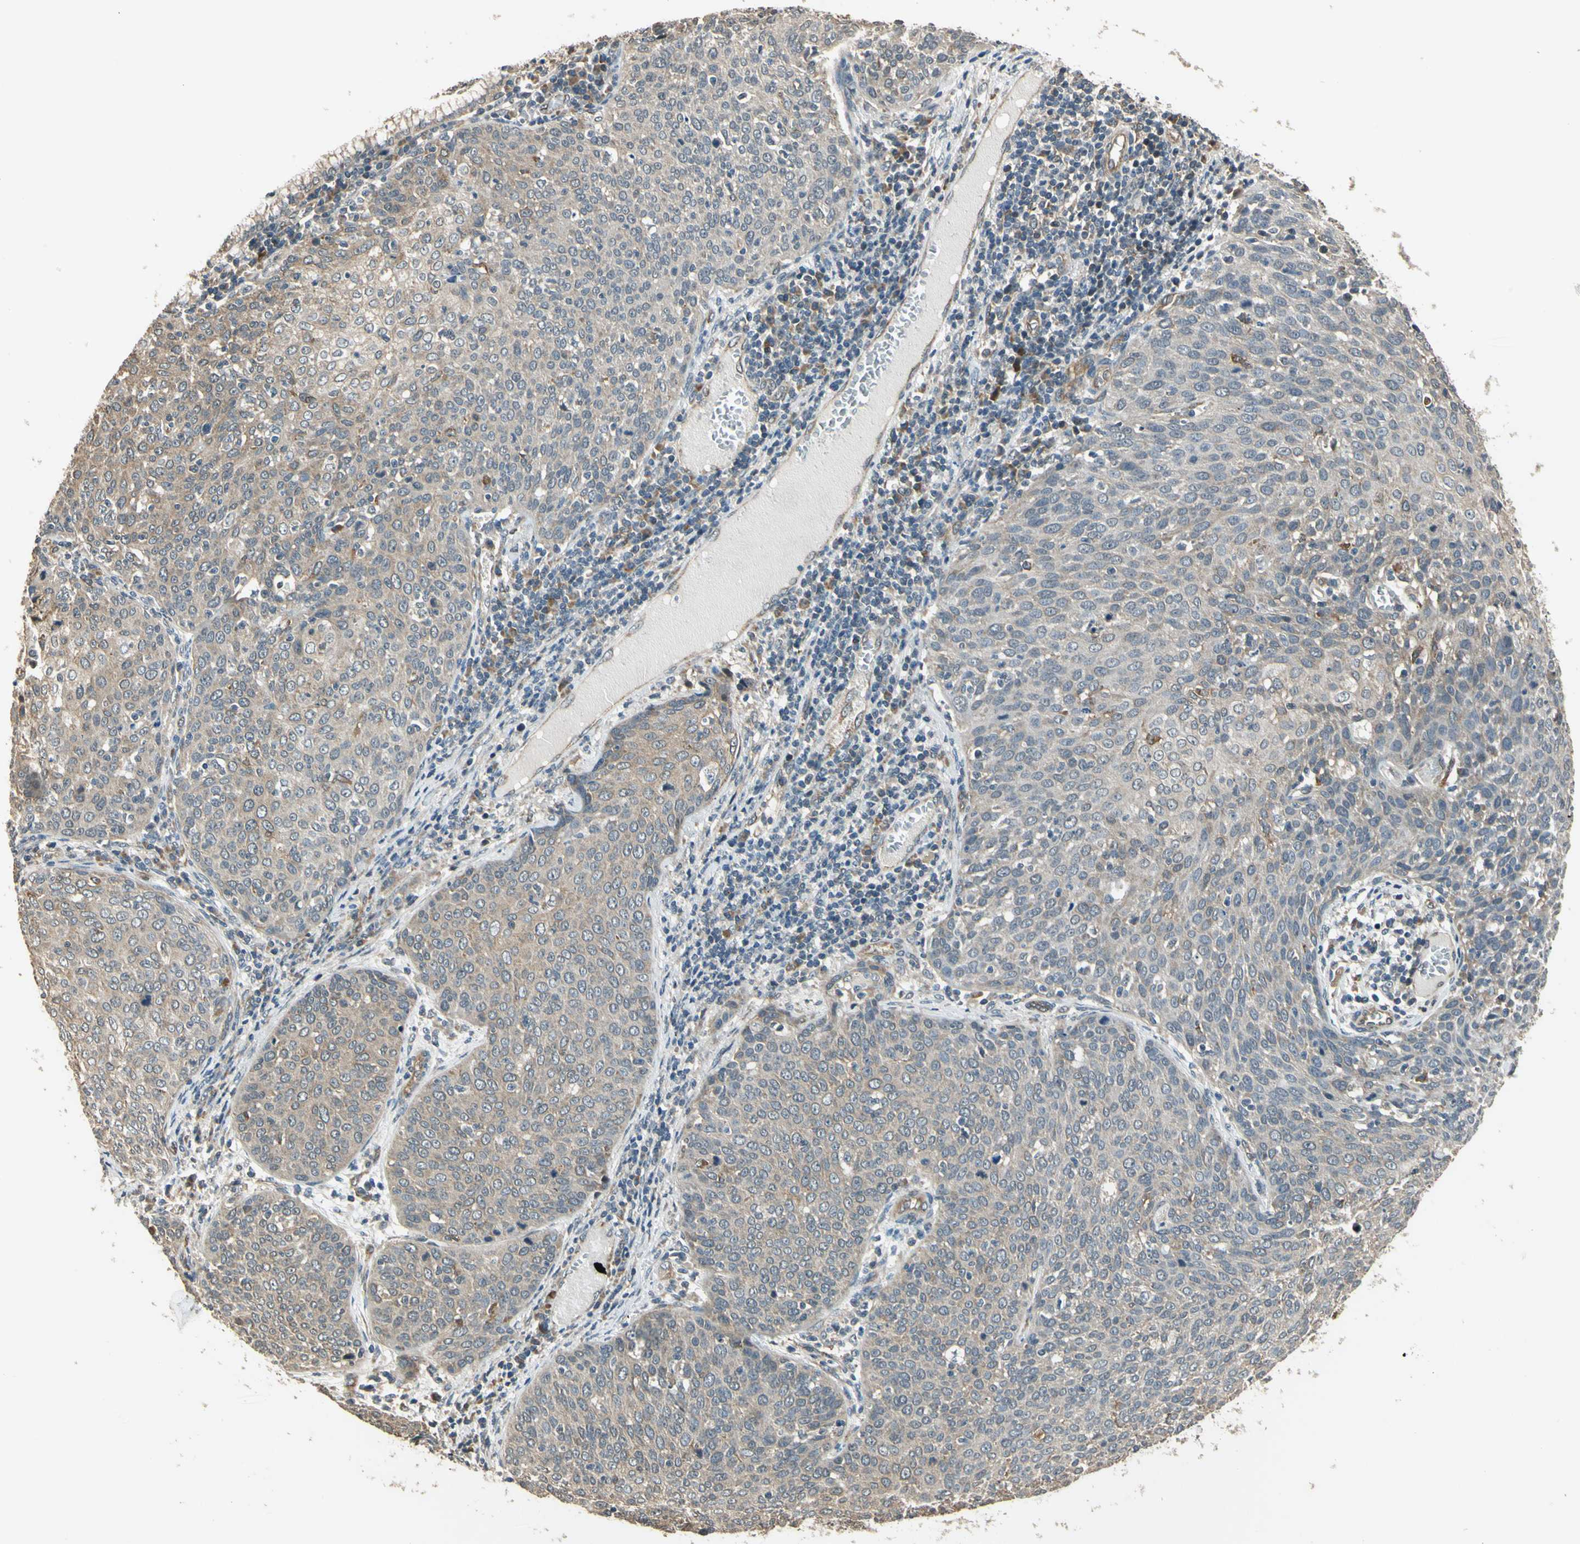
{"staining": {"intensity": "moderate", "quantity": "25%-75%", "location": "cytoplasmic/membranous"}, "tissue": "cervical cancer", "cell_type": "Tumor cells", "image_type": "cancer", "snomed": [{"axis": "morphology", "description": "Squamous cell carcinoma, NOS"}, {"axis": "topography", "description": "Cervix"}], "caption": "A histopathology image of cervical cancer stained for a protein demonstrates moderate cytoplasmic/membranous brown staining in tumor cells.", "gene": "EFNB2", "patient": {"sex": "female", "age": 38}}